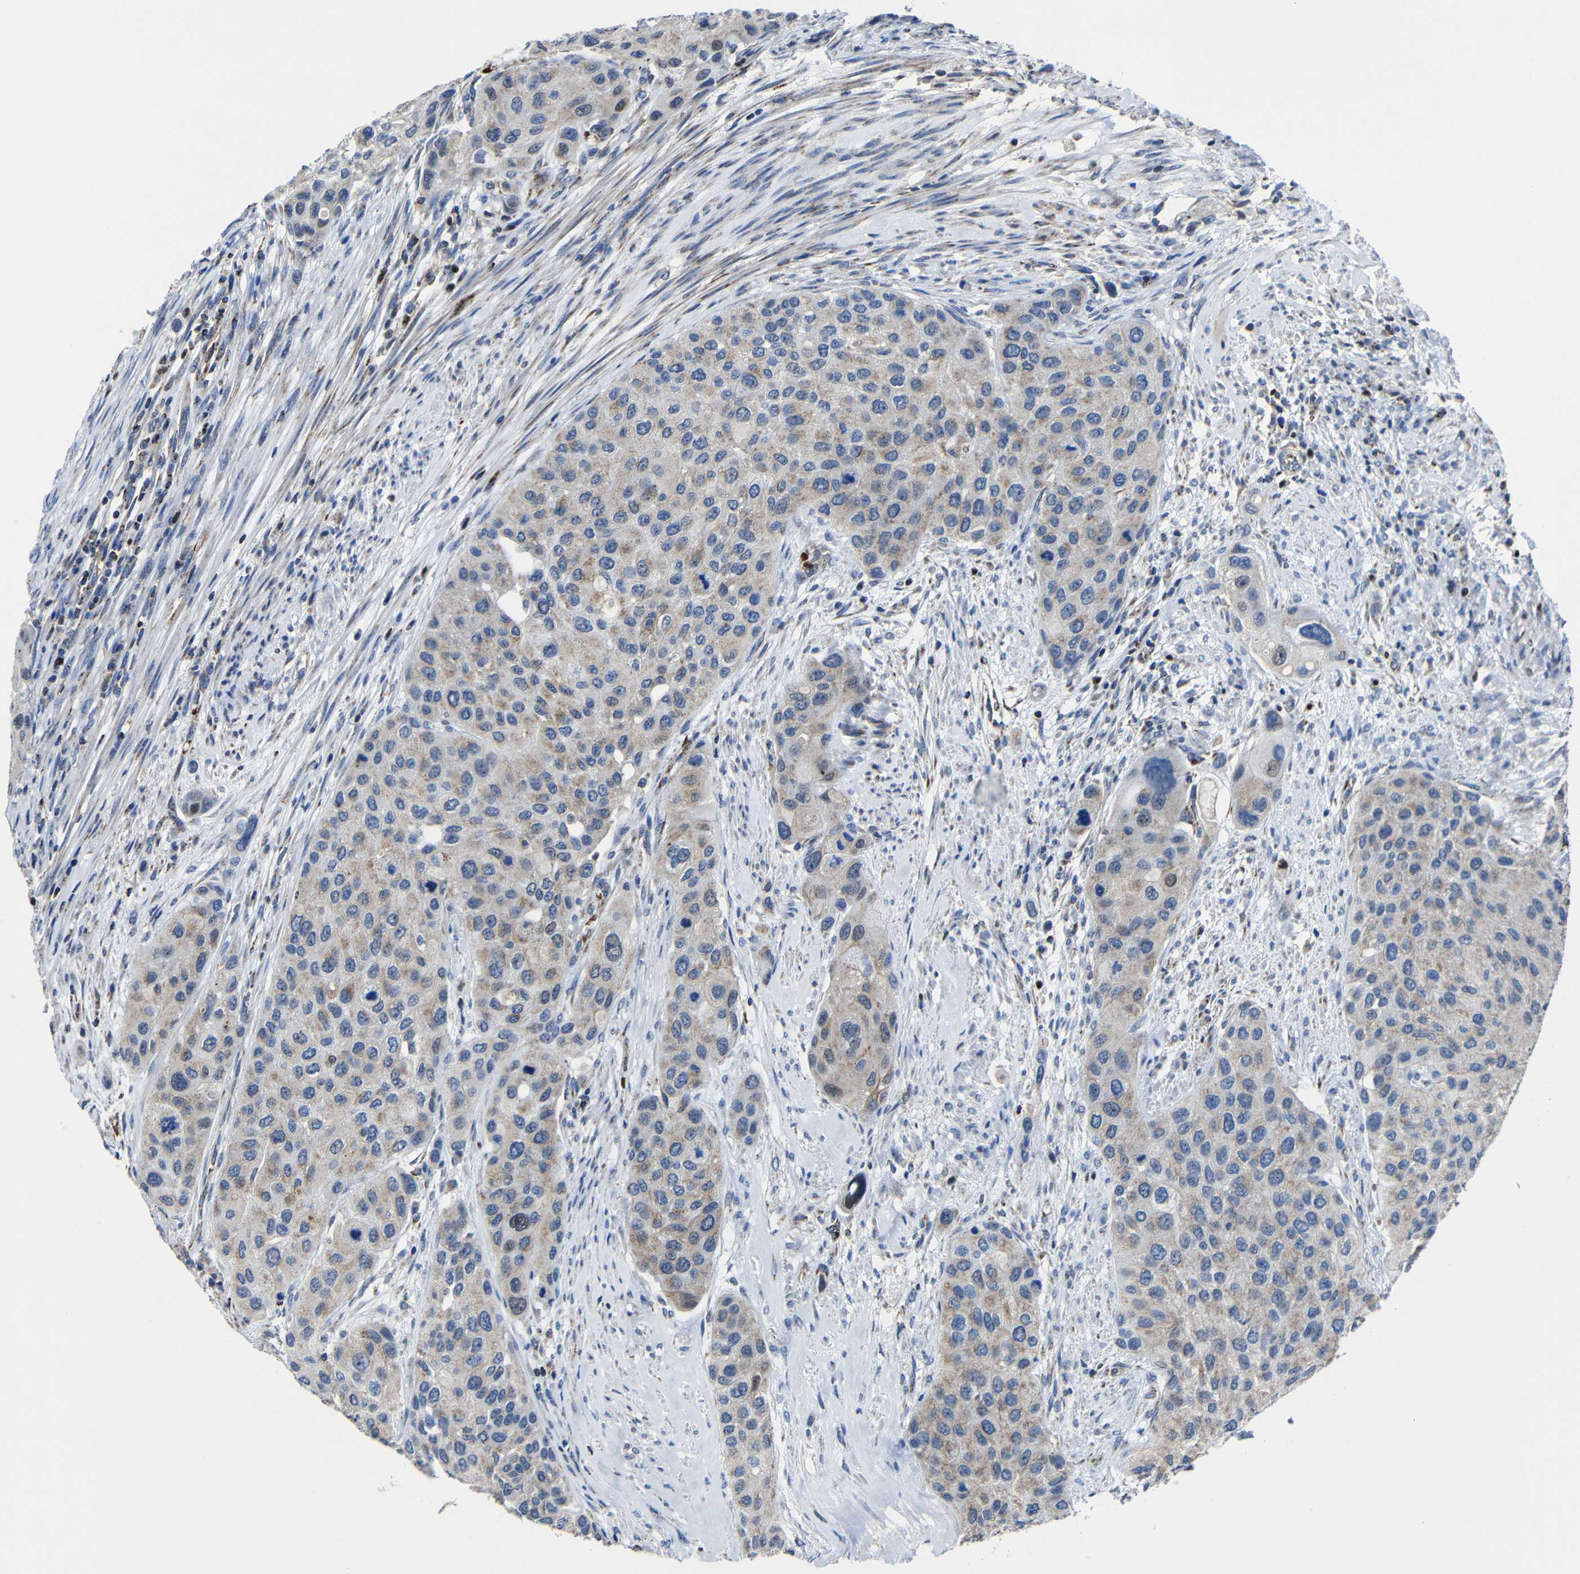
{"staining": {"intensity": "weak", "quantity": "<25%", "location": "cytoplasmic/membranous"}, "tissue": "urothelial cancer", "cell_type": "Tumor cells", "image_type": "cancer", "snomed": [{"axis": "morphology", "description": "Urothelial carcinoma, High grade"}, {"axis": "topography", "description": "Urinary bladder"}], "caption": "The immunohistochemistry (IHC) image has no significant positivity in tumor cells of urothelial cancer tissue.", "gene": "CA5B", "patient": {"sex": "female", "age": 56}}